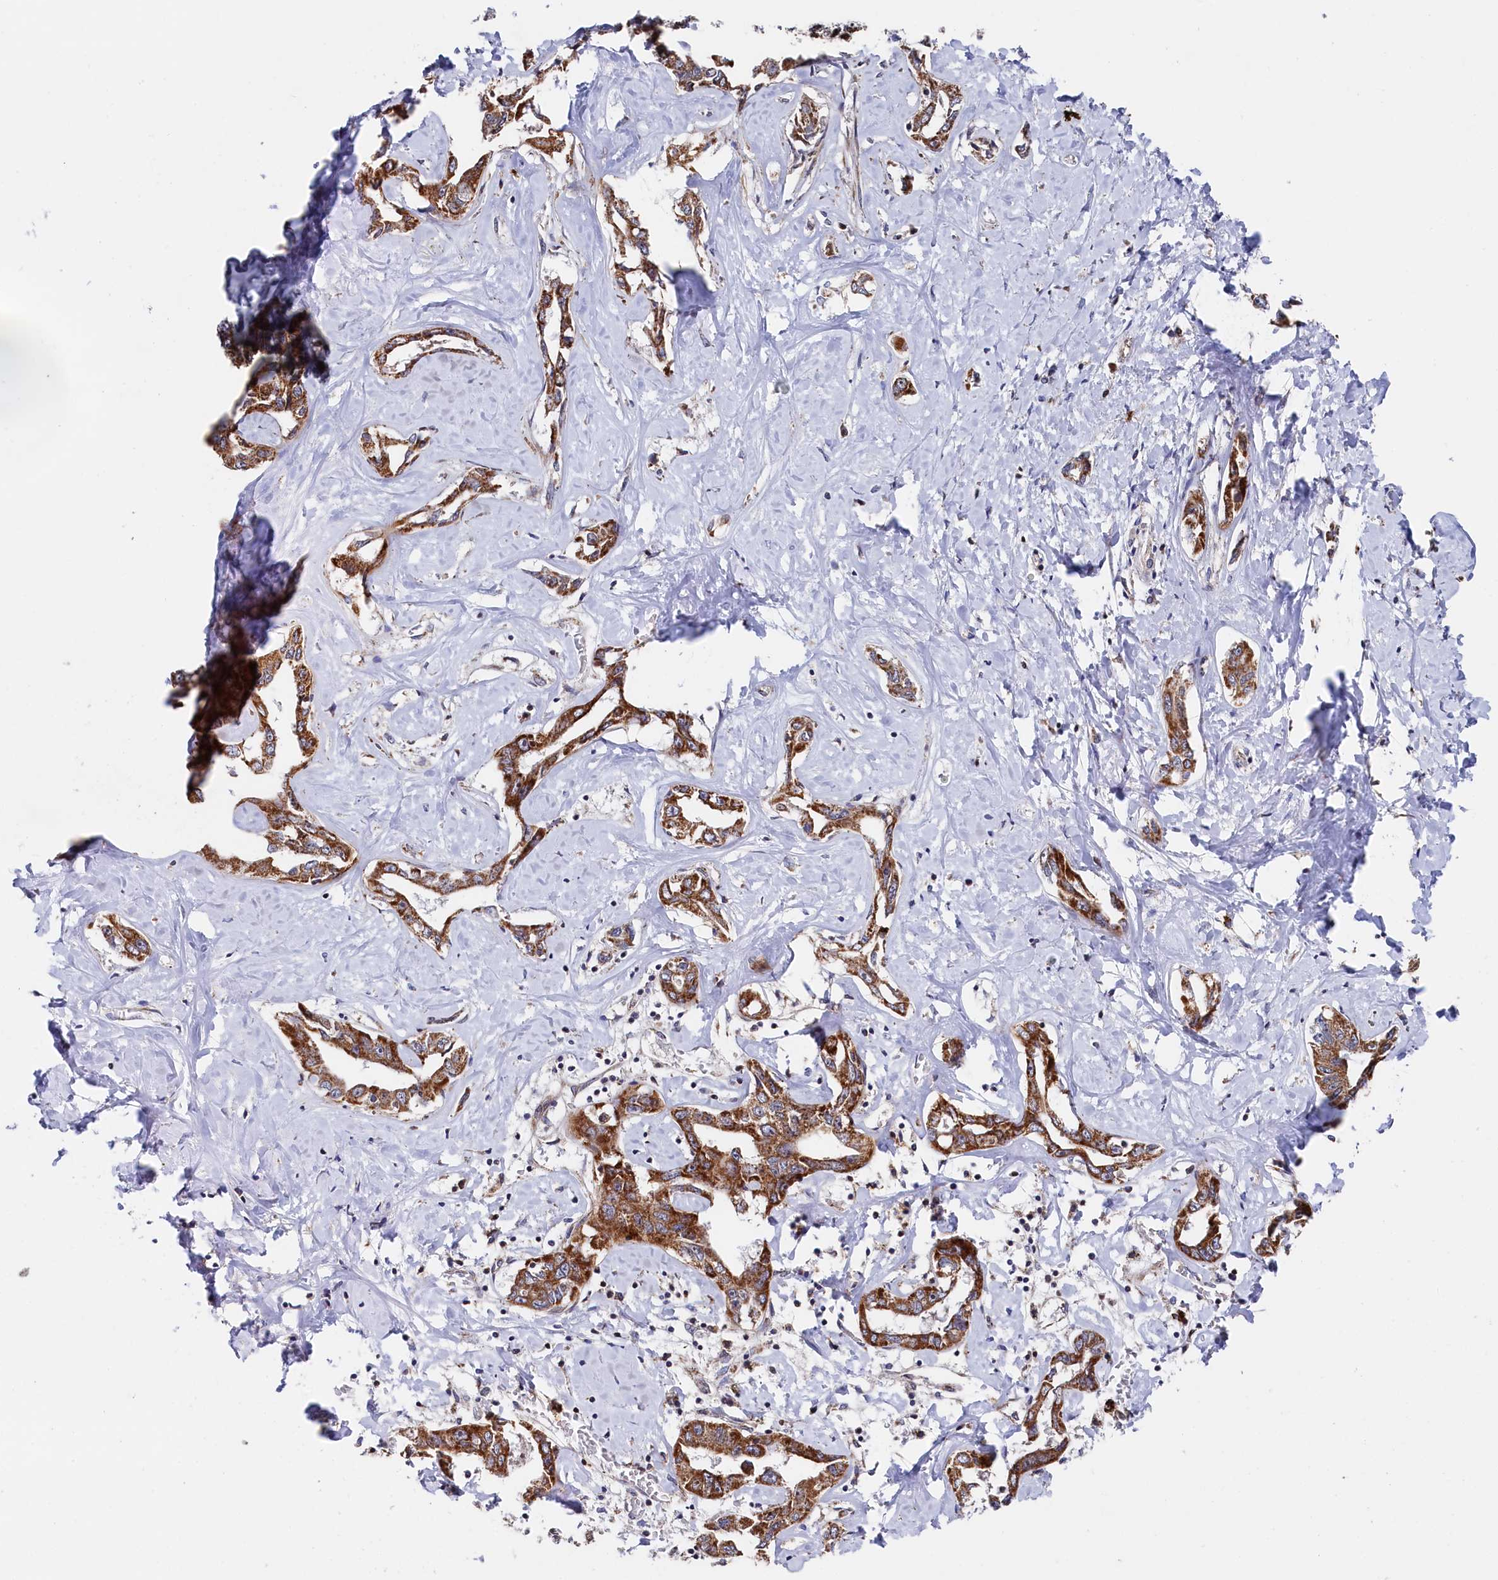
{"staining": {"intensity": "strong", "quantity": ">75%", "location": "cytoplasmic/membranous"}, "tissue": "liver cancer", "cell_type": "Tumor cells", "image_type": "cancer", "snomed": [{"axis": "morphology", "description": "Cholangiocarcinoma"}, {"axis": "topography", "description": "Liver"}], "caption": "Liver cancer stained with IHC displays strong cytoplasmic/membranous expression in approximately >75% of tumor cells.", "gene": "CHCHD1", "patient": {"sex": "male", "age": 59}}